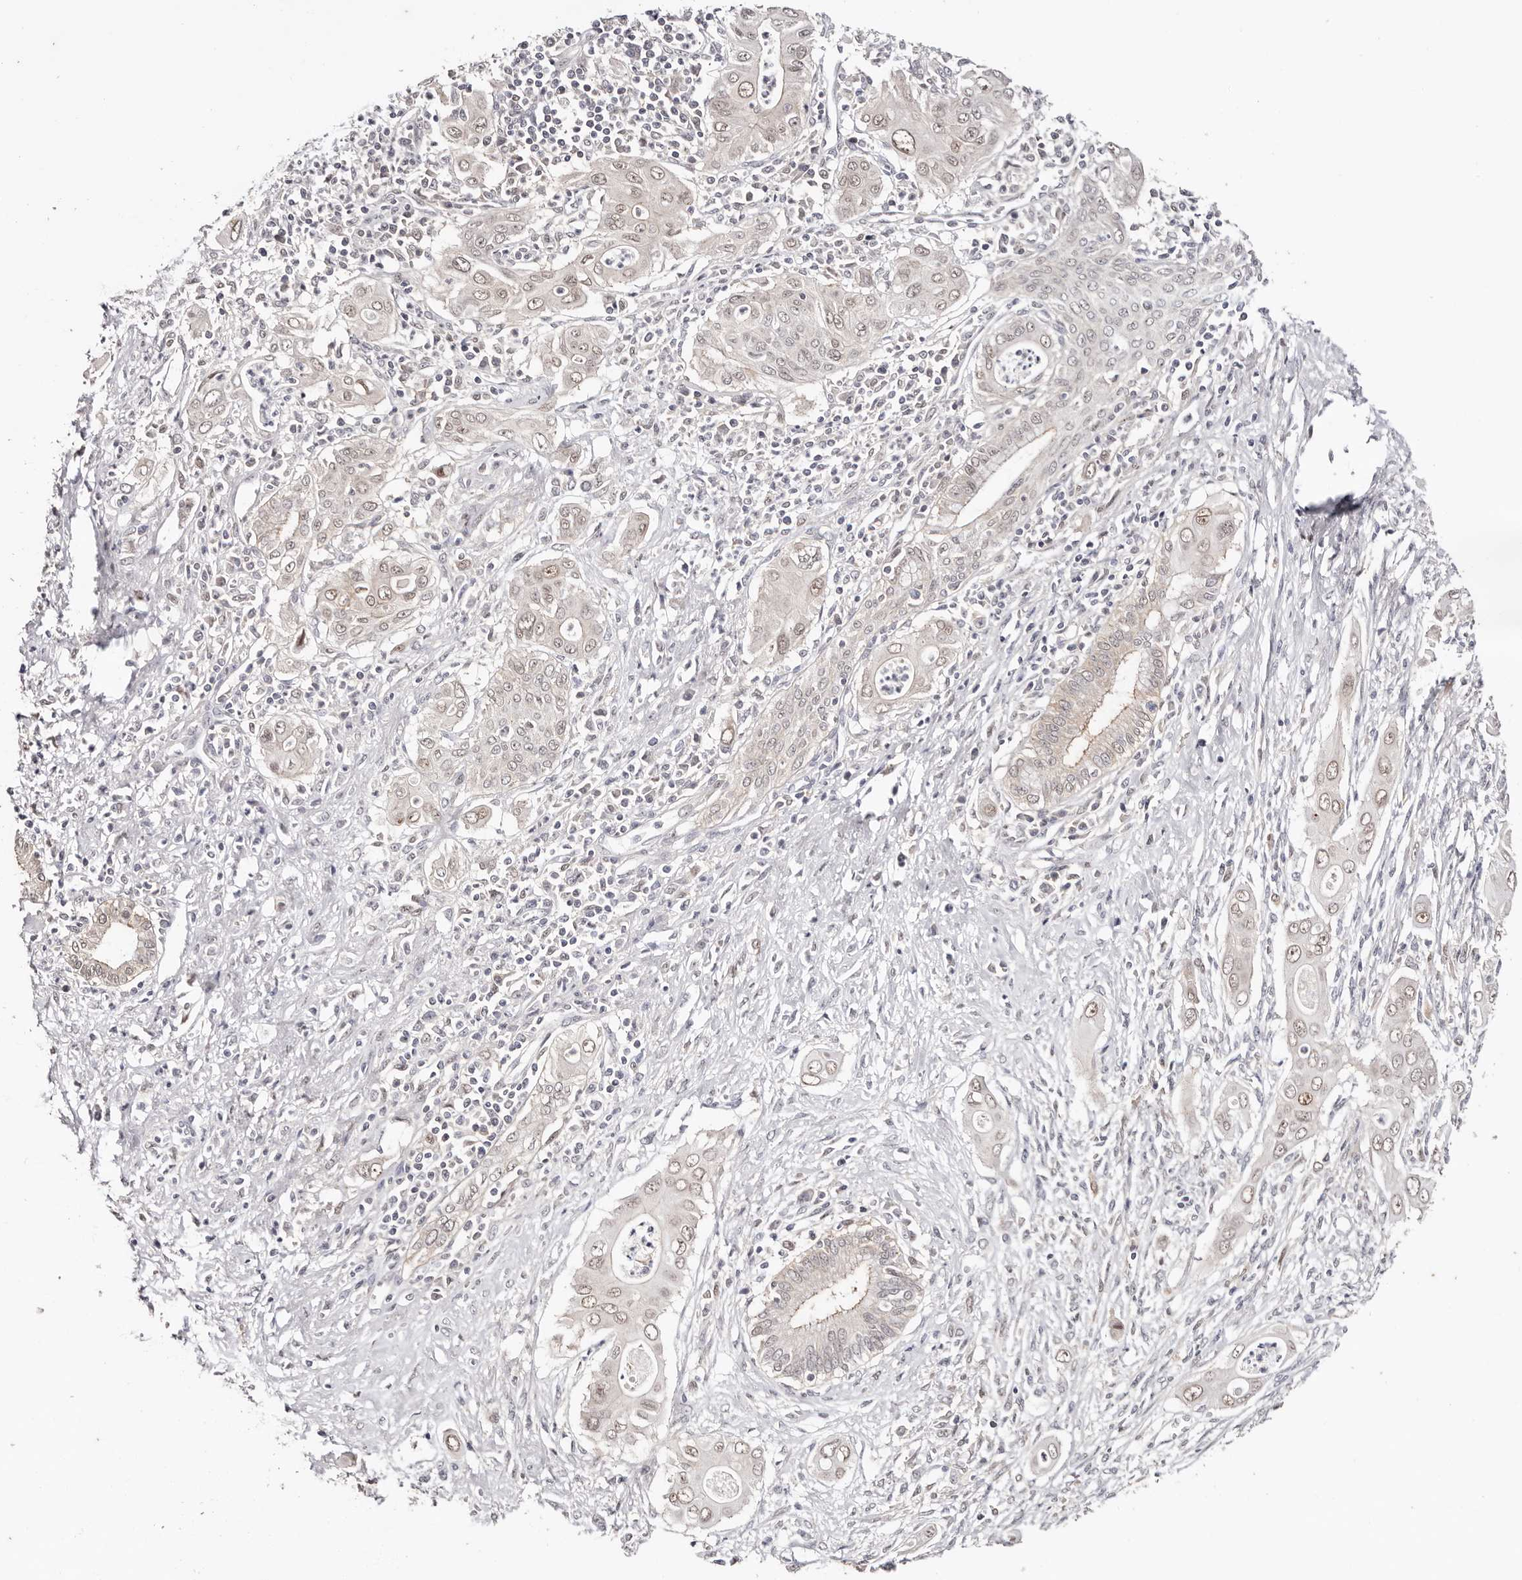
{"staining": {"intensity": "weak", "quantity": ">75%", "location": "nuclear"}, "tissue": "pancreatic cancer", "cell_type": "Tumor cells", "image_type": "cancer", "snomed": [{"axis": "morphology", "description": "Adenocarcinoma, NOS"}, {"axis": "topography", "description": "Pancreas"}], "caption": "Weak nuclear staining for a protein is identified in approximately >75% of tumor cells of pancreatic adenocarcinoma using immunohistochemistry (IHC).", "gene": "TYW3", "patient": {"sex": "male", "age": 58}}